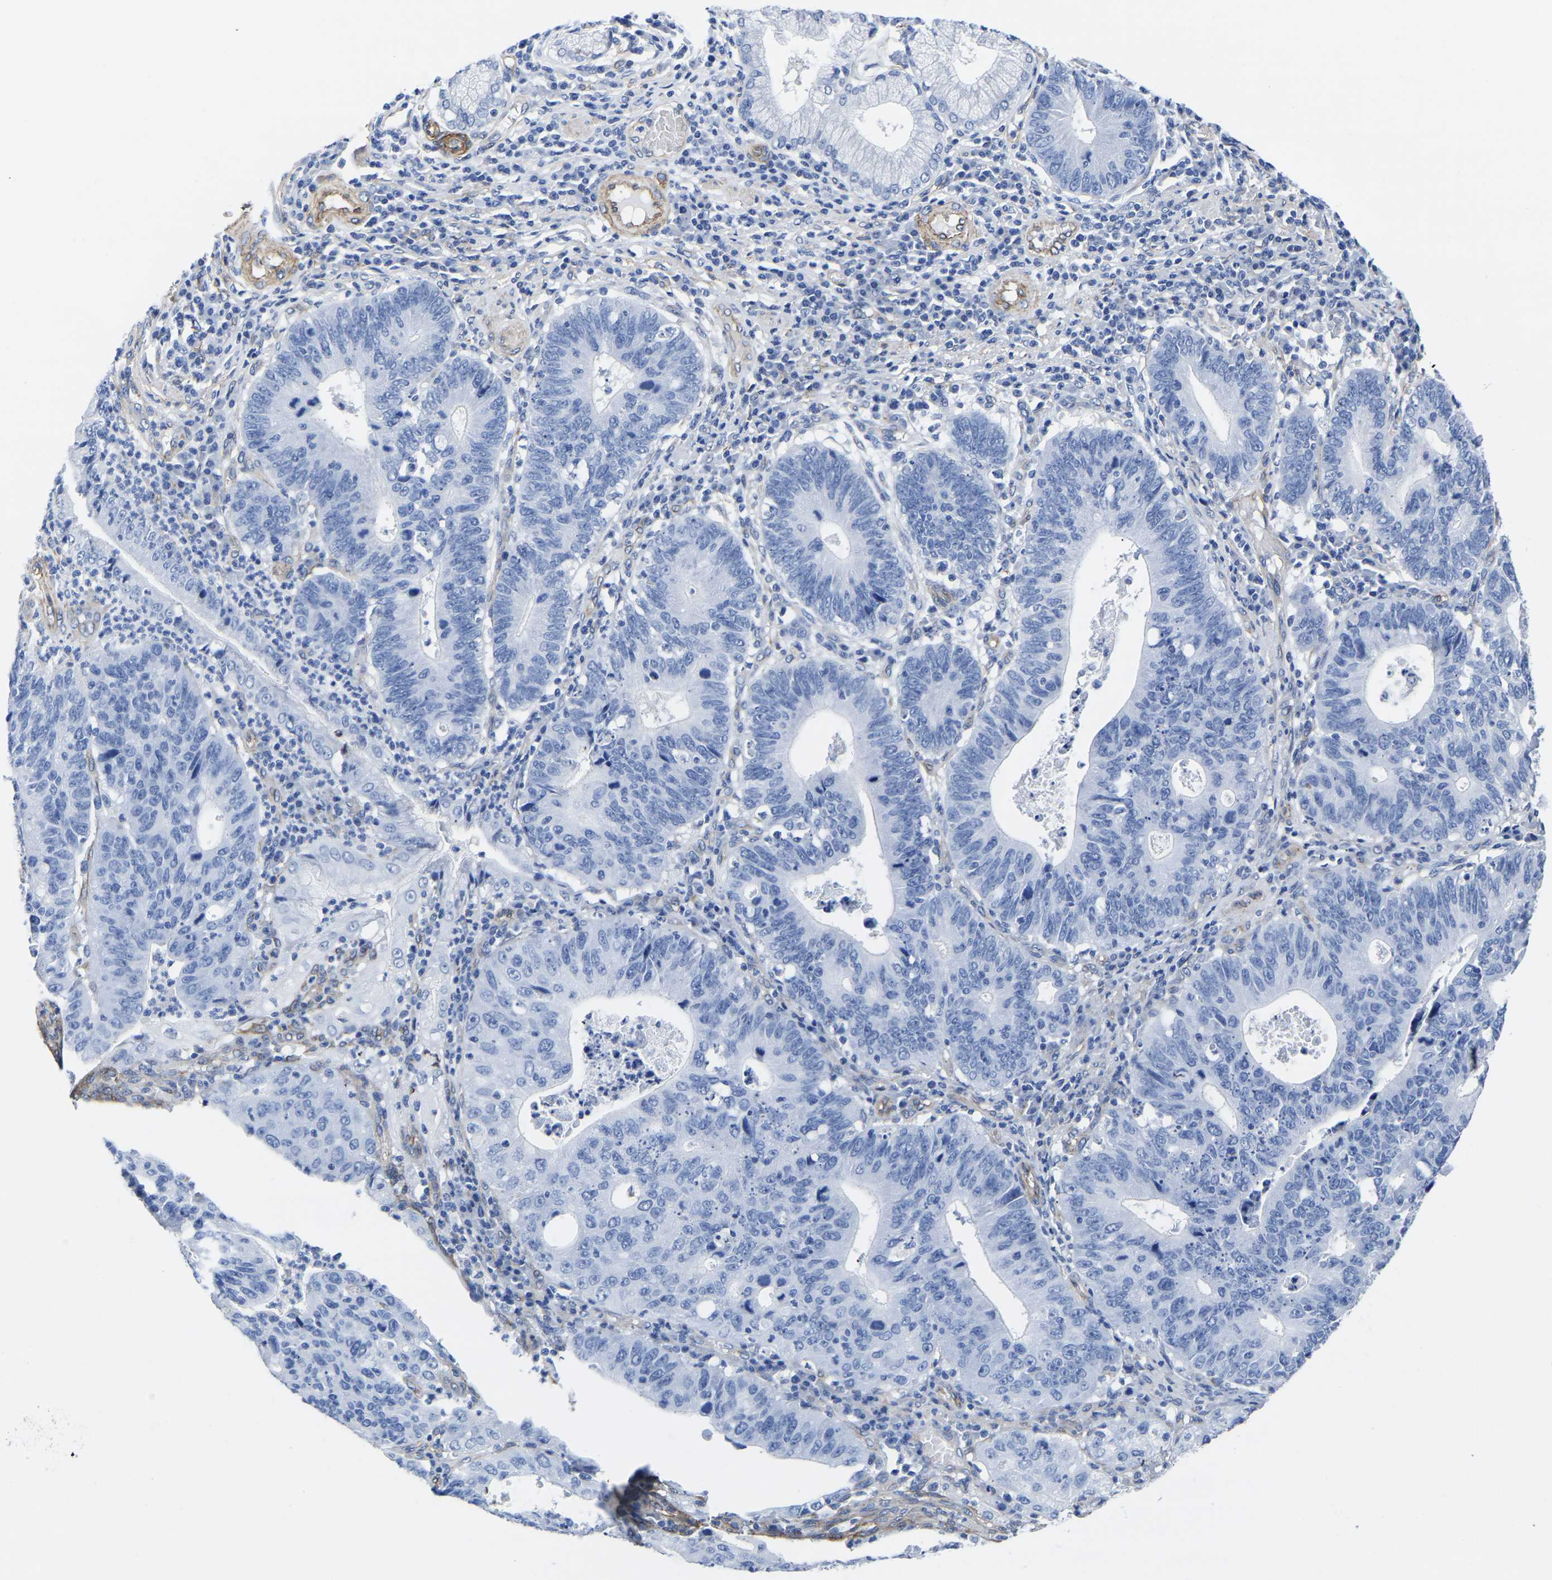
{"staining": {"intensity": "negative", "quantity": "none", "location": "none"}, "tissue": "stomach cancer", "cell_type": "Tumor cells", "image_type": "cancer", "snomed": [{"axis": "morphology", "description": "Adenocarcinoma, NOS"}, {"axis": "topography", "description": "Stomach"}], "caption": "Stomach adenocarcinoma was stained to show a protein in brown. There is no significant staining in tumor cells.", "gene": "SLC45A3", "patient": {"sex": "male", "age": 59}}